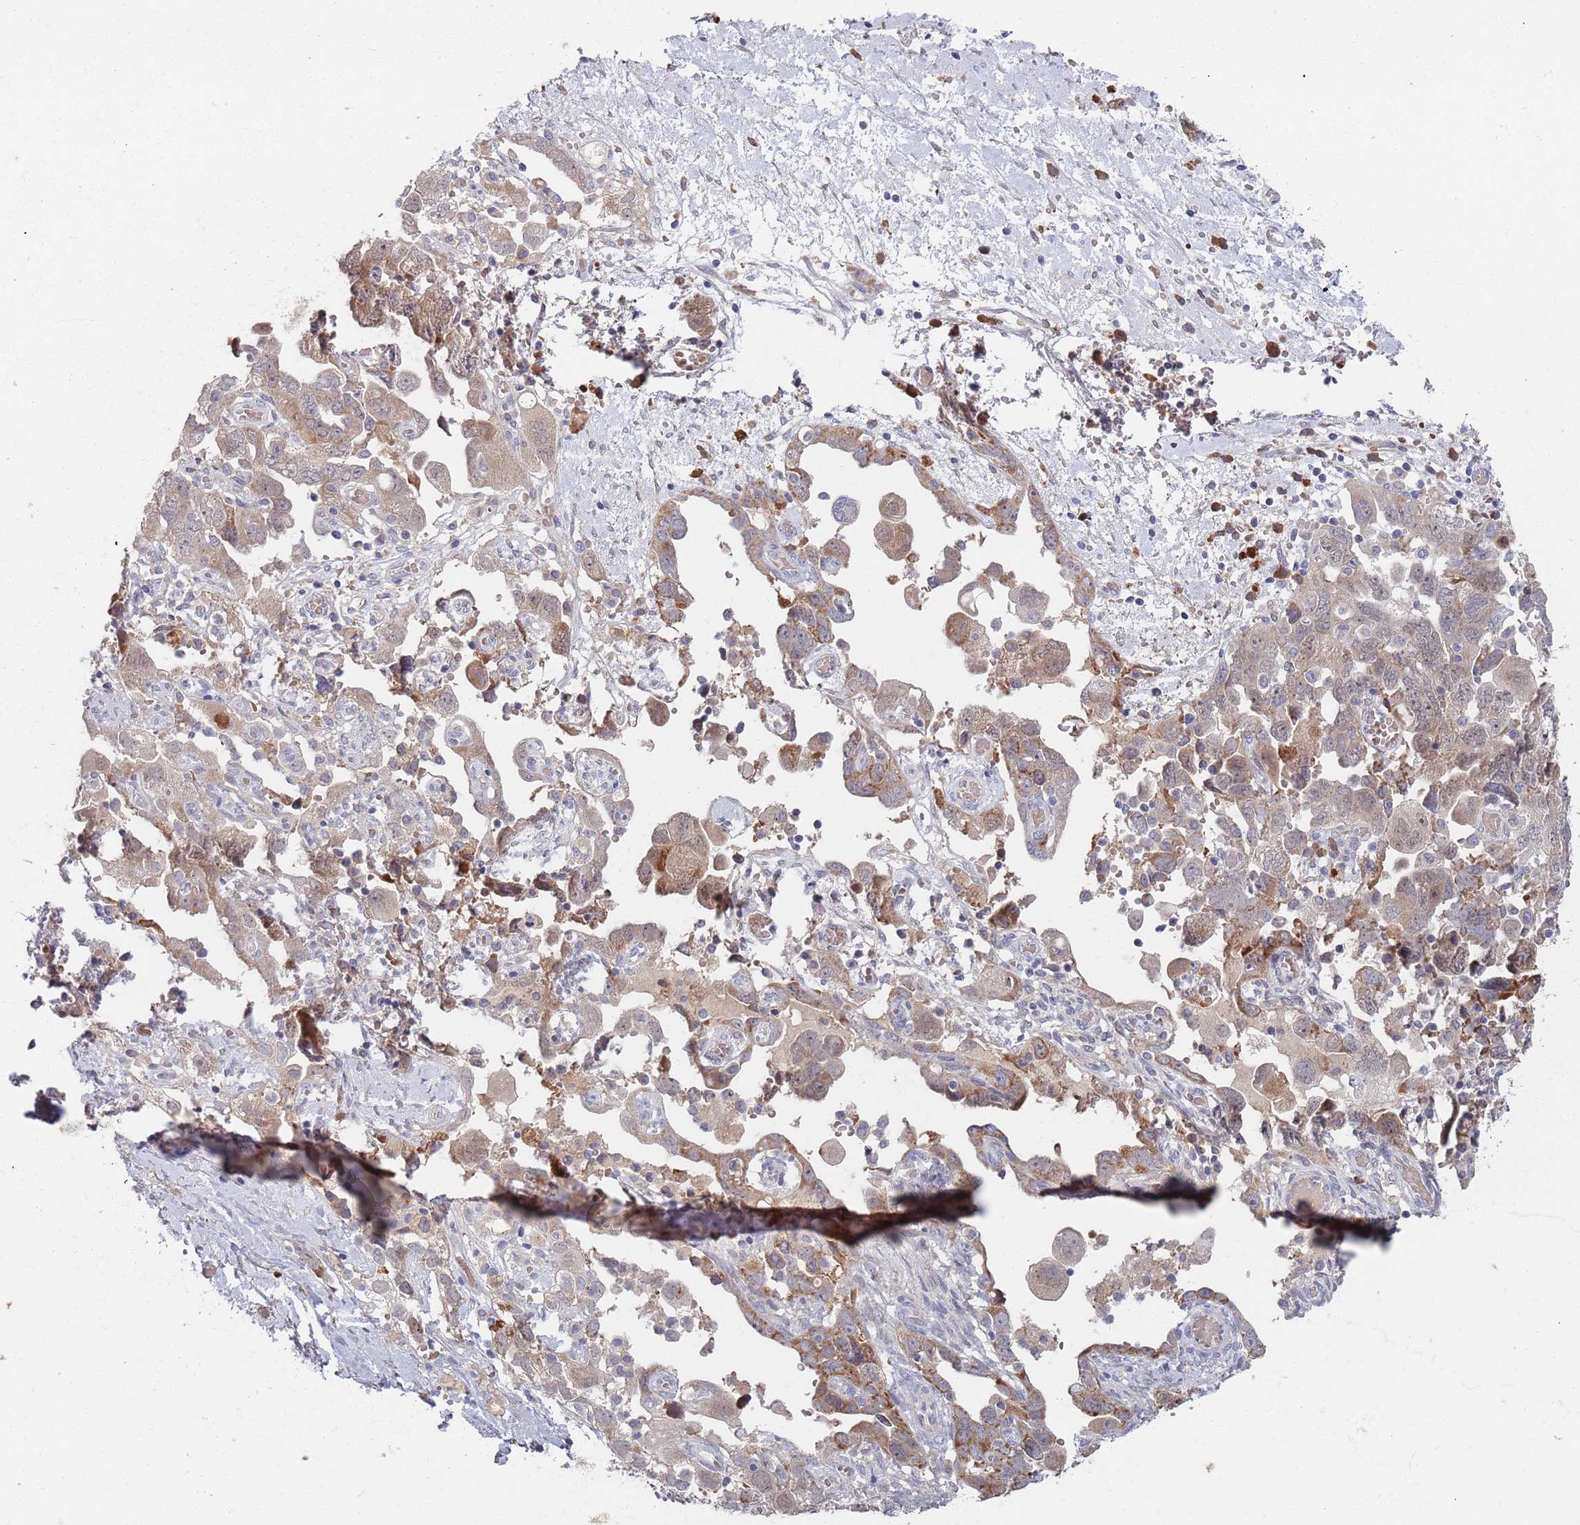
{"staining": {"intensity": "weak", "quantity": "25%-75%", "location": "cytoplasmic/membranous"}, "tissue": "ovarian cancer", "cell_type": "Tumor cells", "image_type": "cancer", "snomed": [{"axis": "morphology", "description": "Carcinoma, NOS"}, {"axis": "morphology", "description": "Cystadenocarcinoma, serous, NOS"}, {"axis": "topography", "description": "Ovary"}], "caption": "A micrograph of human ovarian cancer stained for a protein reveals weak cytoplasmic/membranous brown staining in tumor cells.", "gene": "ZNF140", "patient": {"sex": "female", "age": 69}}